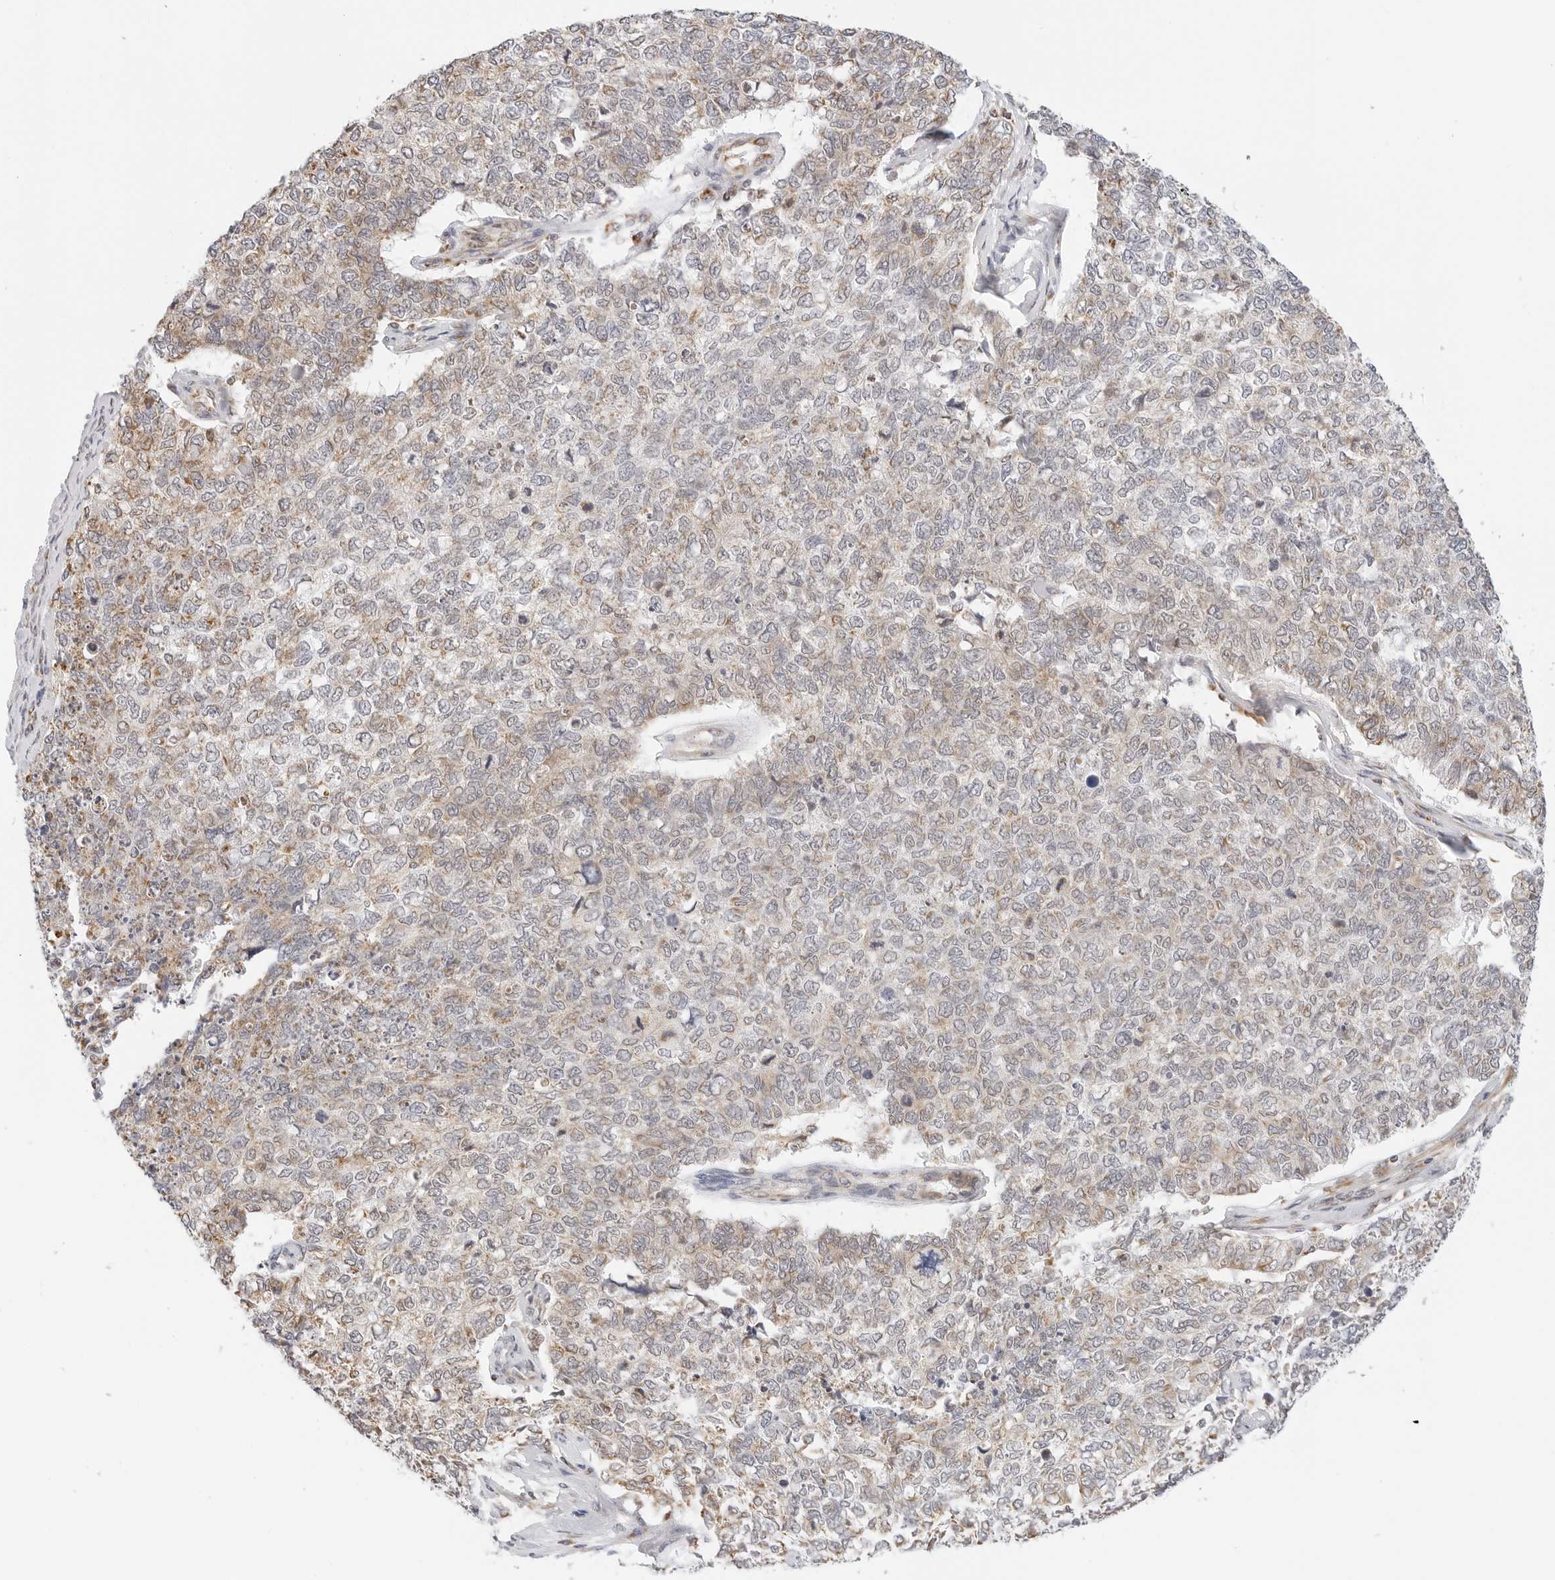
{"staining": {"intensity": "weak", "quantity": "<25%", "location": "cytoplasmic/membranous"}, "tissue": "cervical cancer", "cell_type": "Tumor cells", "image_type": "cancer", "snomed": [{"axis": "morphology", "description": "Squamous cell carcinoma, NOS"}, {"axis": "topography", "description": "Cervix"}], "caption": "Tumor cells show no significant protein positivity in squamous cell carcinoma (cervical).", "gene": "GORAB", "patient": {"sex": "female", "age": 63}}